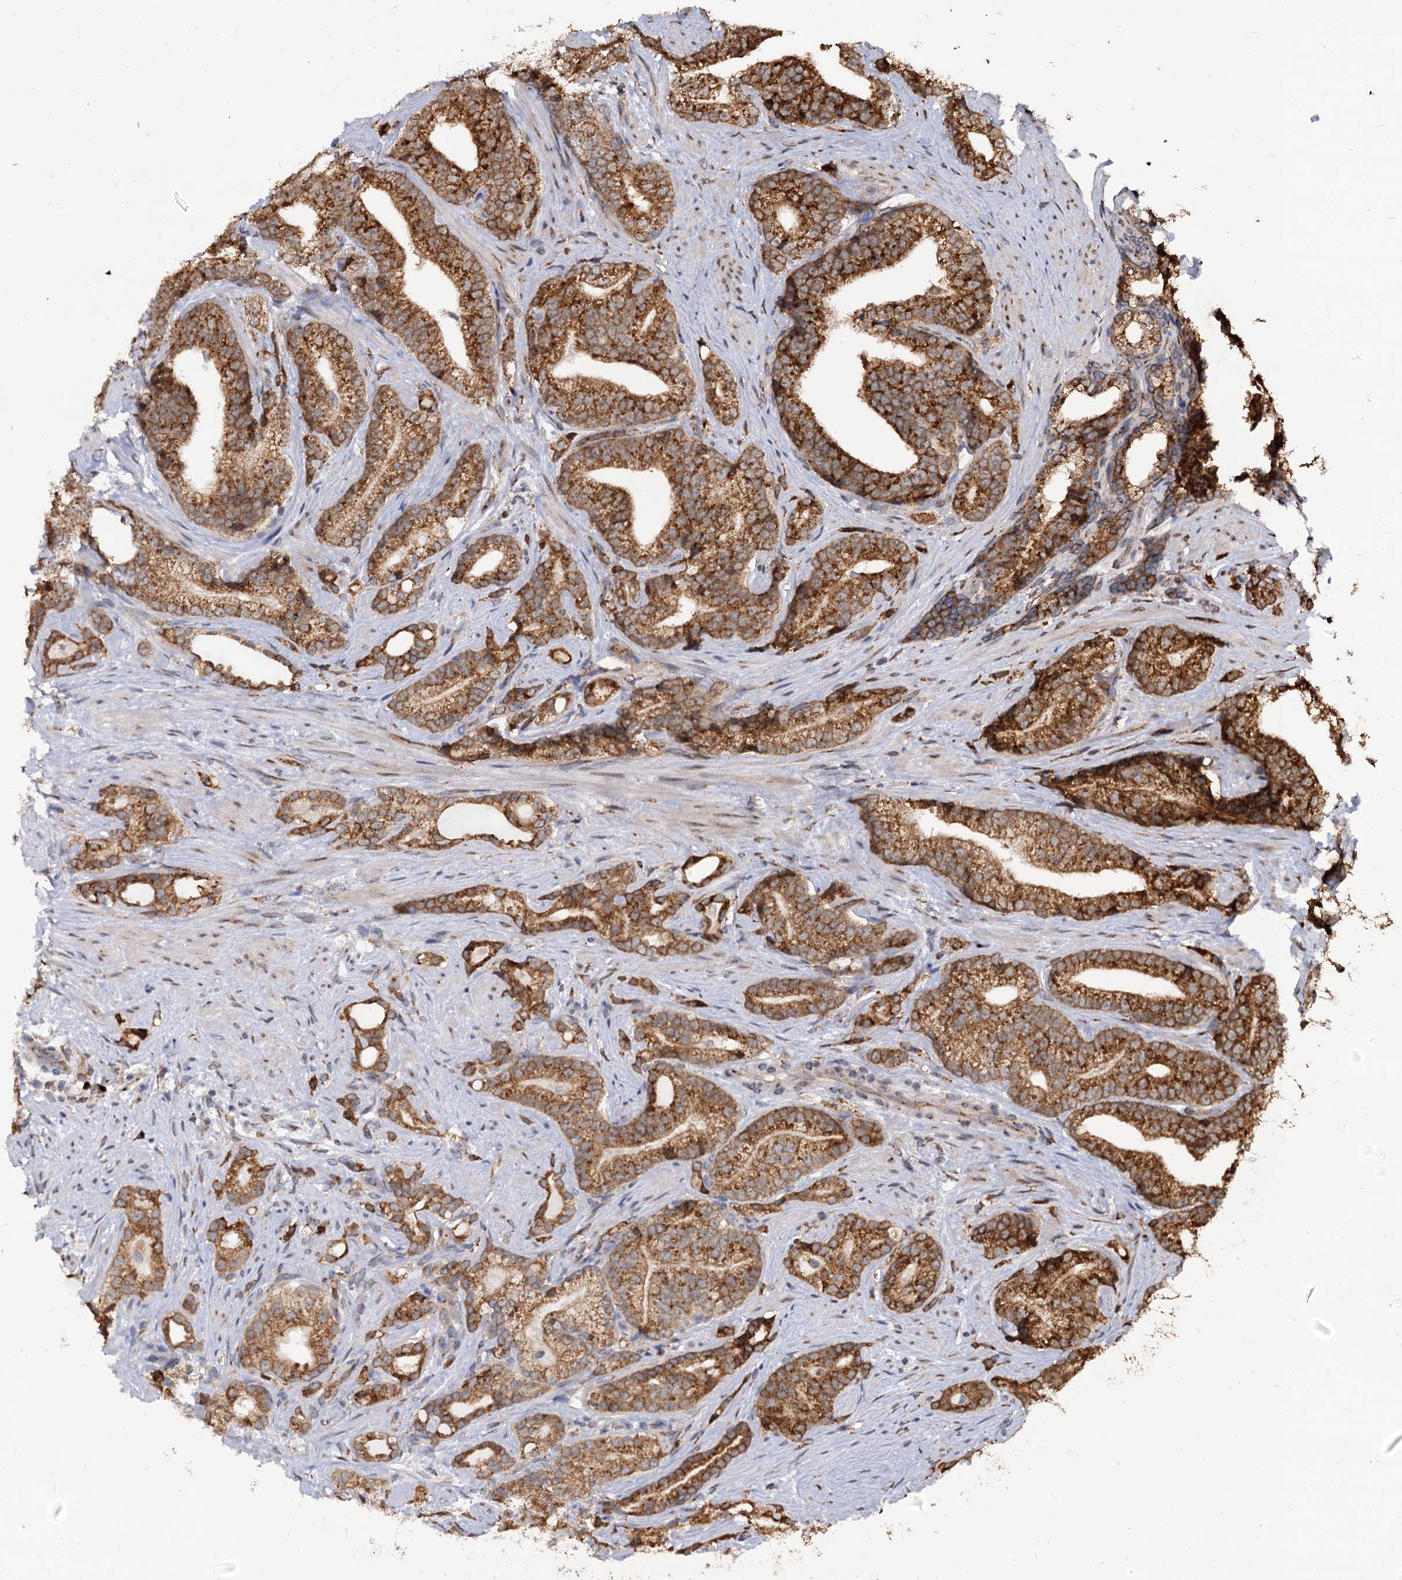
{"staining": {"intensity": "moderate", "quantity": ">75%", "location": "cytoplasmic/membranous"}, "tissue": "prostate cancer", "cell_type": "Tumor cells", "image_type": "cancer", "snomed": [{"axis": "morphology", "description": "Adenocarcinoma, Low grade"}, {"axis": "topography", "description": "Prostate"}], "caption": "A histopathology image of prostate adenocarcinoma (low-grade) stained for a protein displays moderate cytoplasmic/membranous brown staining in tumor cells.", "gene": "SAAL1", "patient": {"sex": "male", "age": 71}}